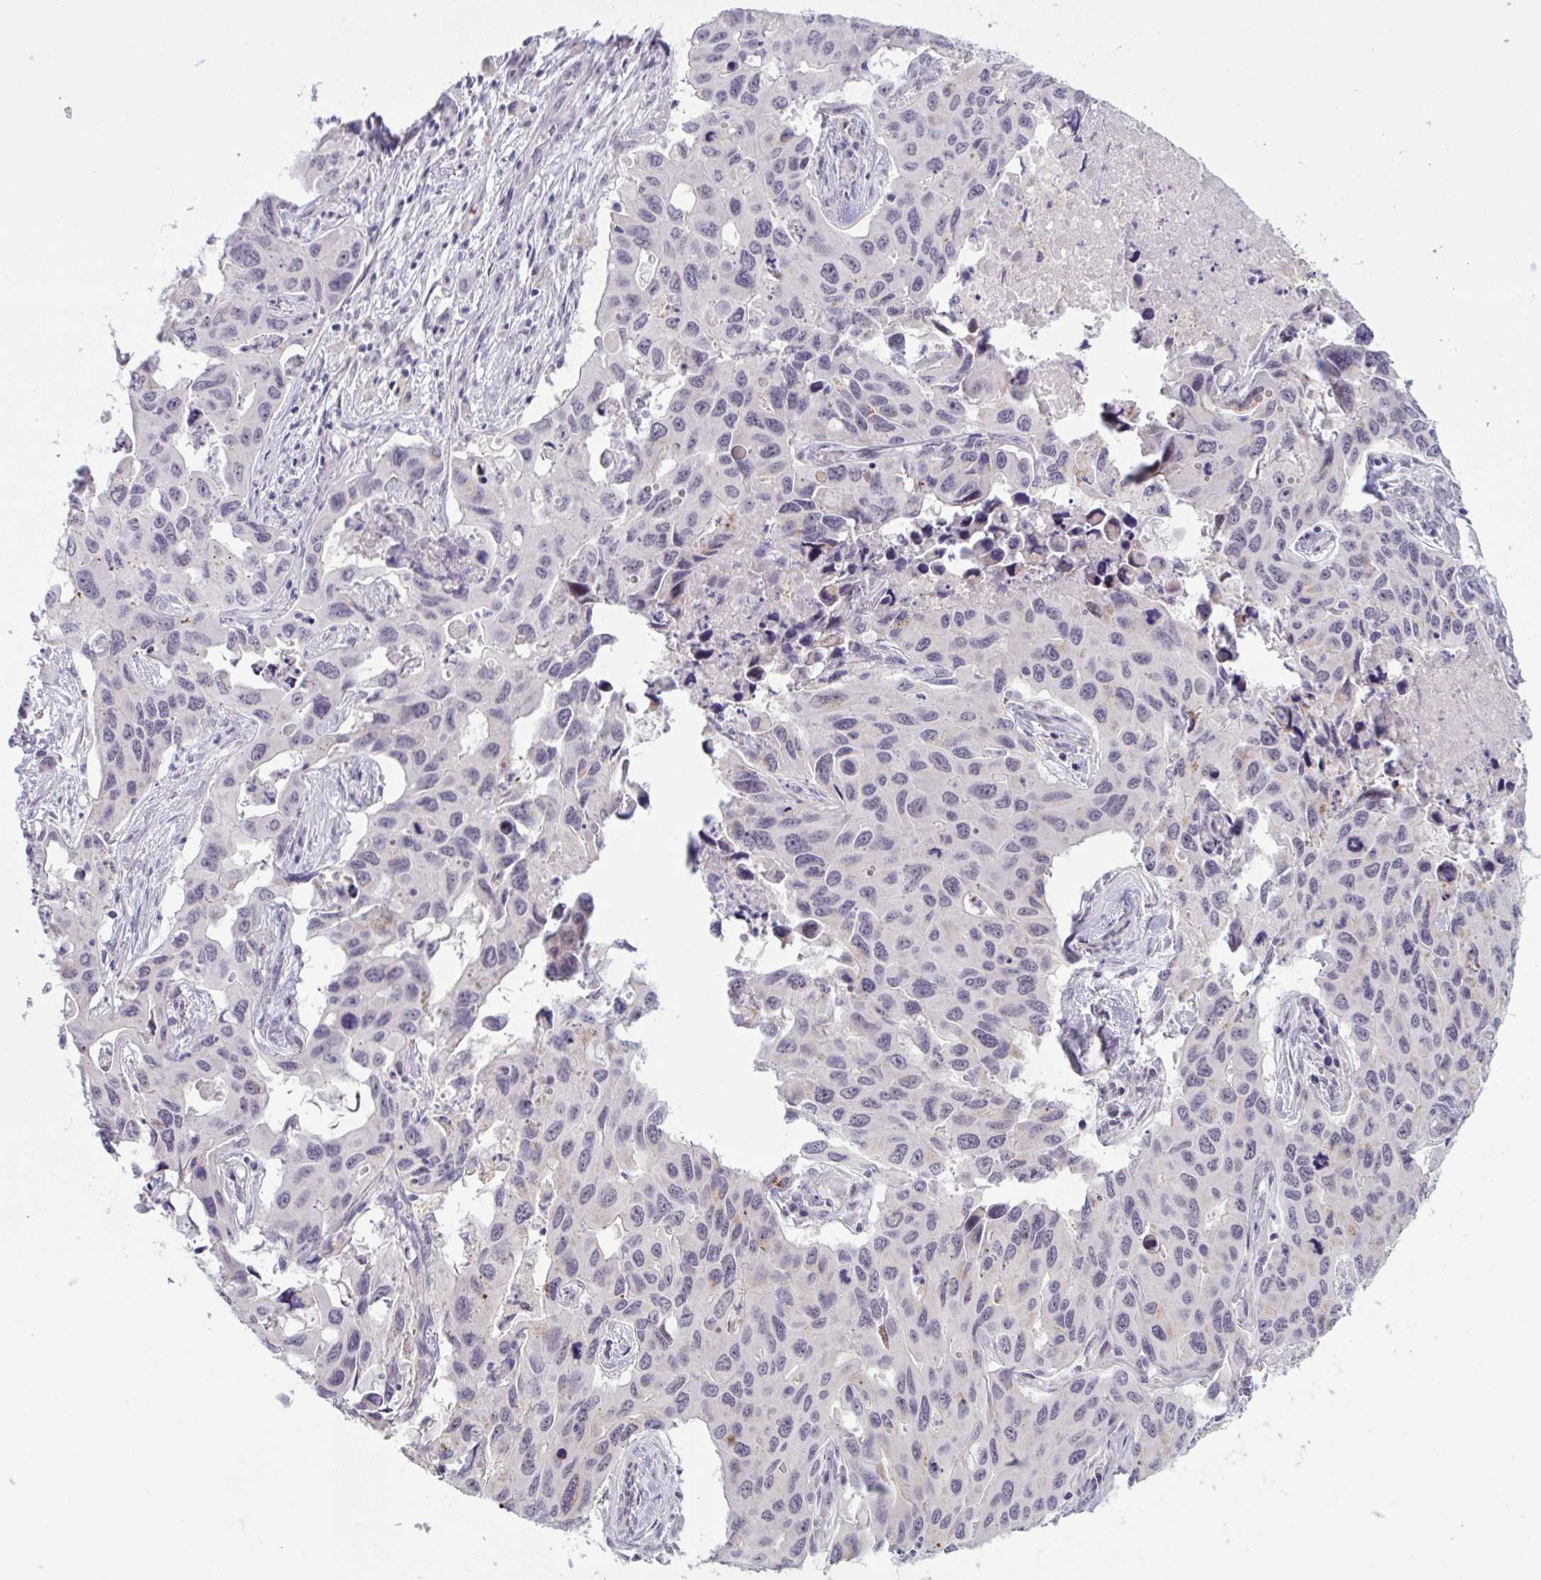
{"staining": {"intensity": "negative", "quantity": "none", "location": "none"}, "tissue": "lung cancer", "cell_type": "Tumor cells", "image_type": "cancer", "snomed": [{"axis": "morphology", "description": "Adenocarcinoma, NOS"}, {"axis": "topography", "description": "Lung"}], "caption": "Tumor cells show no significant positivity in lung cancer (adenocarcinoma).", "gene": "RFPL4B", "patient": {"sex": "male", "age": 64}}